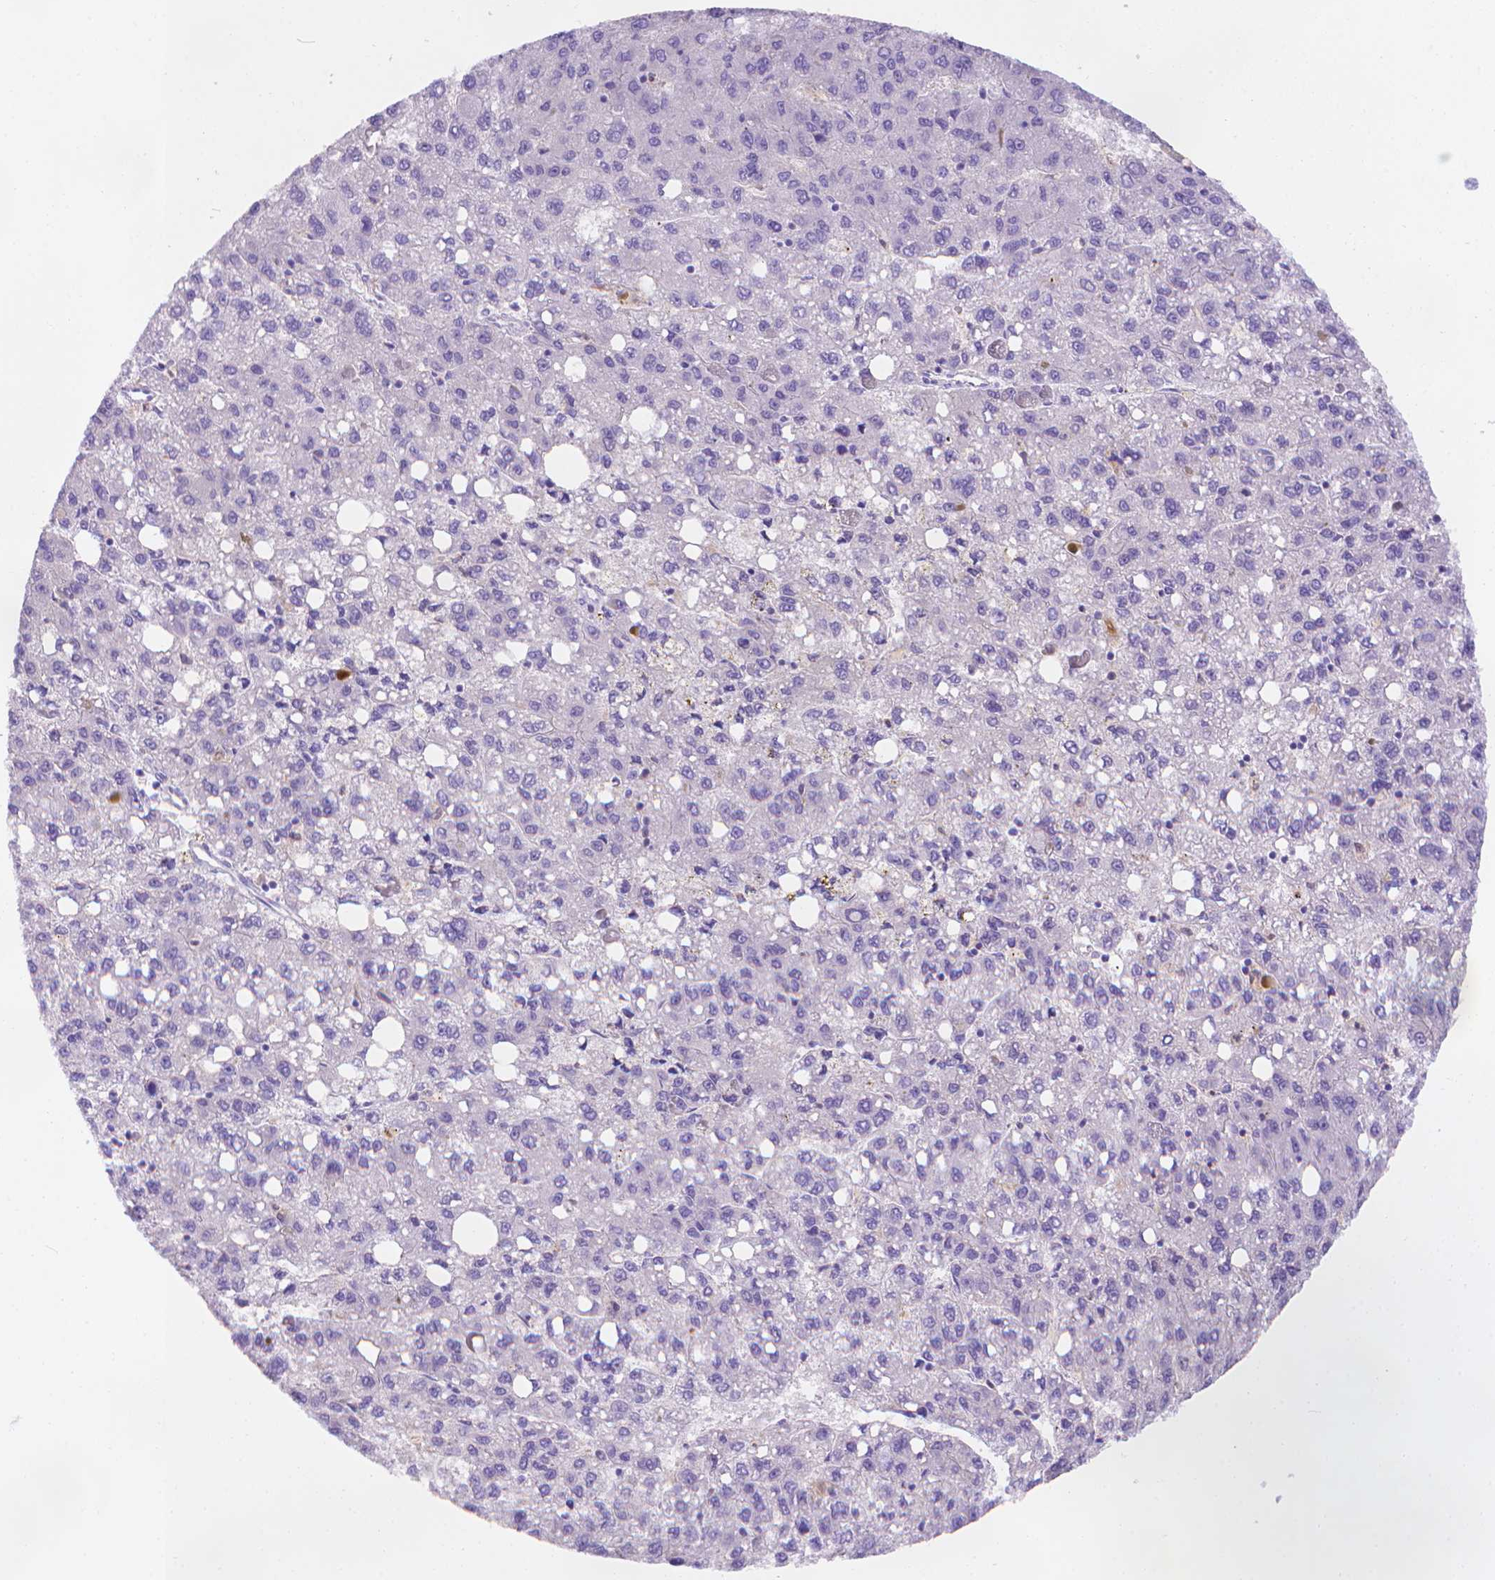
{"staining": {"intensity": "negative", "quantity": "none", "location": "none"}, "tissue": "liver cancer", "cell_type": "Tumor cells", "image_type": "cancer", "snomed": [{"axis": "morphology", "description": "Carcinoma, Hepatocellular, NOS"}, {"axis": "topography", "description": "Liver"}], "caption": "Tumor cells are negative for brown protein staining in liver cancer (hepatocellular carcinoma).", "gene": "FGD2", "patient": {"sex": "female", "age": 82}}